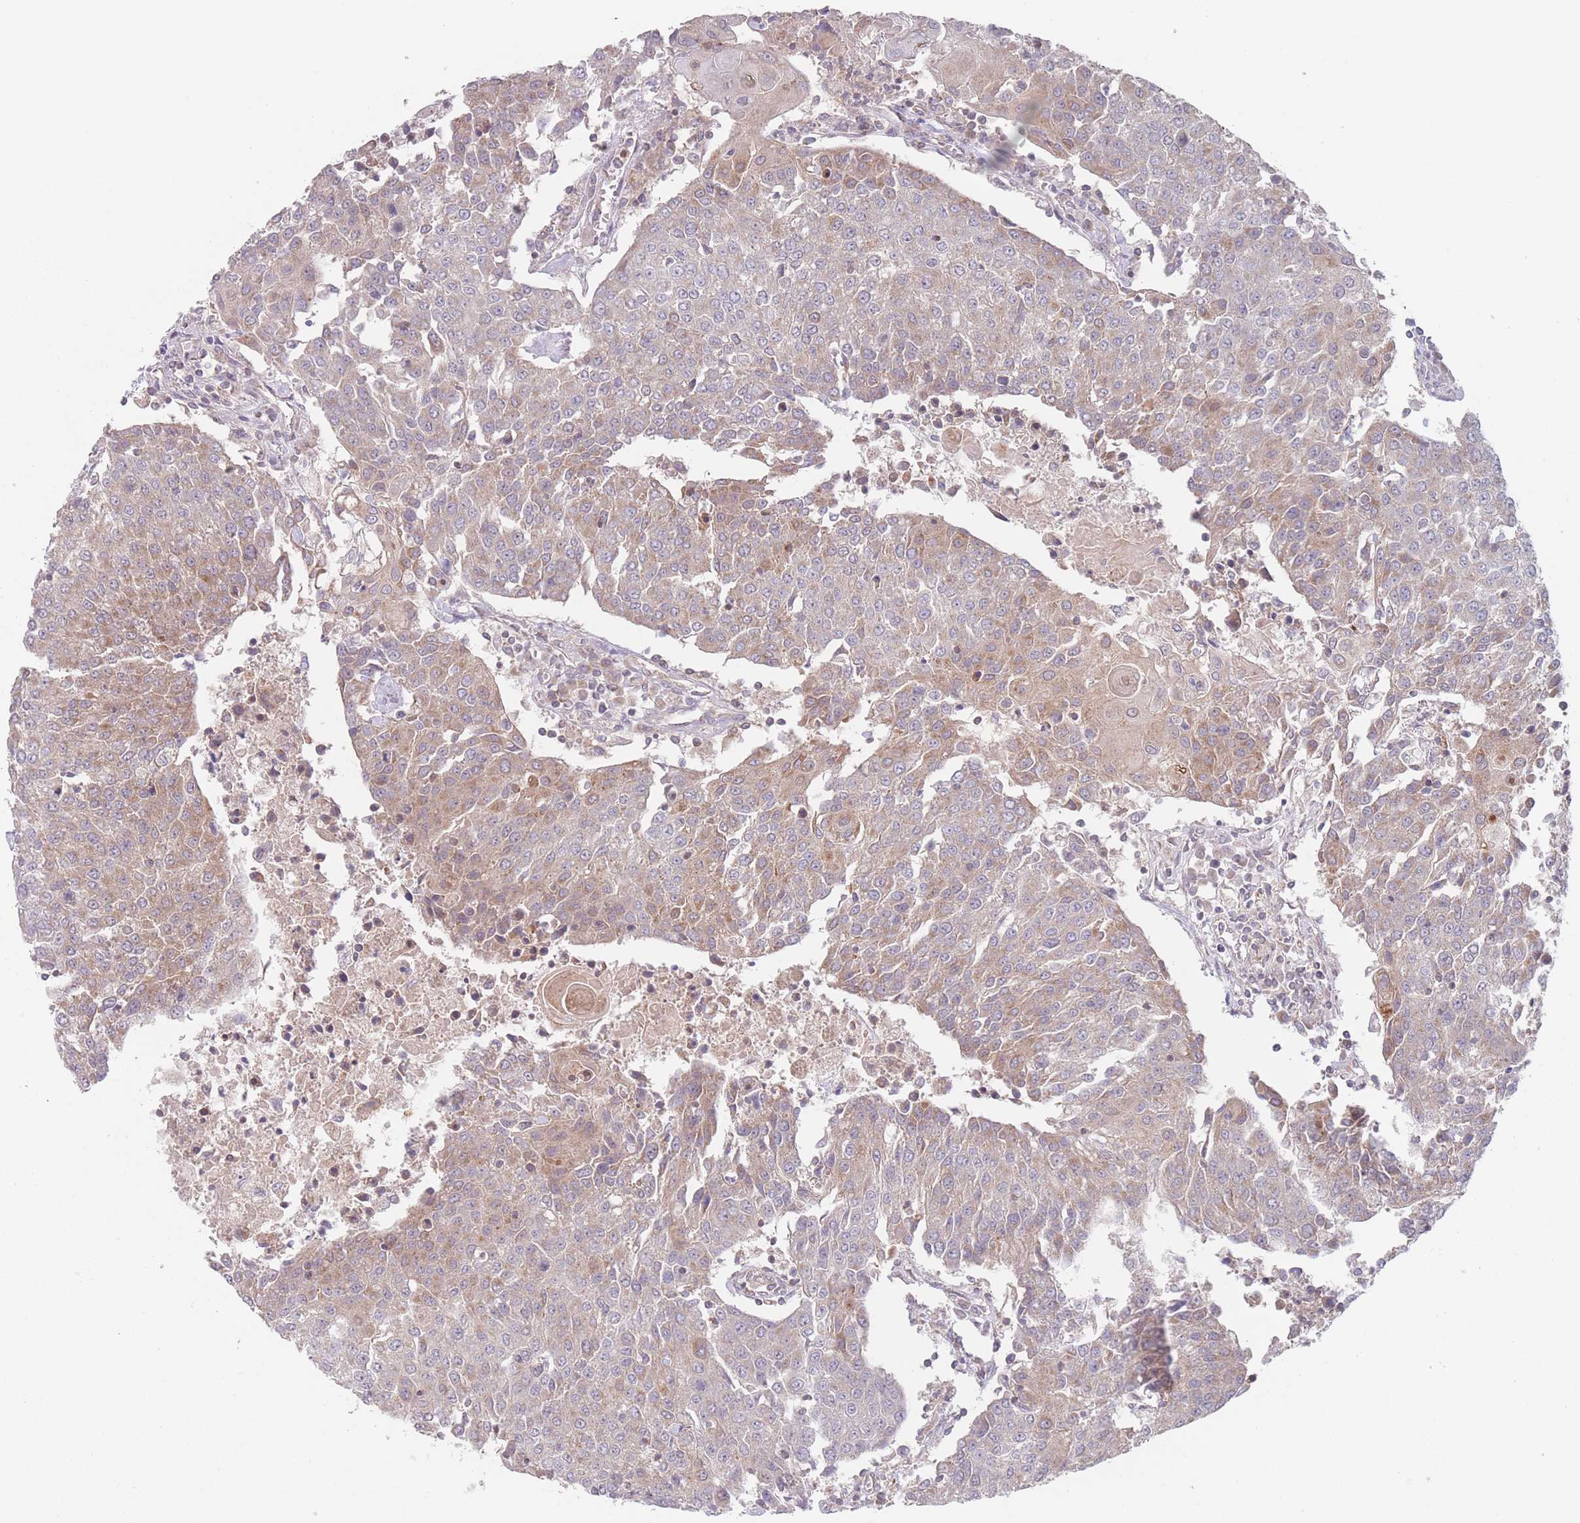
{"staining": {"intensity": "weak", "quantity": "25%-75%", "location": "cytoplasmic/membranous"}, "tissue": "urothelial cancer", "cell_type": "Tumor cells", "image_type": "cancer", "snomed": [{"axis": "morphology", "description": "Urothelial carcinoma, High grade"}, {"axis": "topography", "description": "Urinary bladder"}], "caption": "A photomicrograph of urothelial carcinoma (high-grade) stained for a protein exhibits weak cytoplasmic/membranous brown staining in tumor cells.", "gene": "PPM1A", "patient": {"sex": "female", "age": 85}}